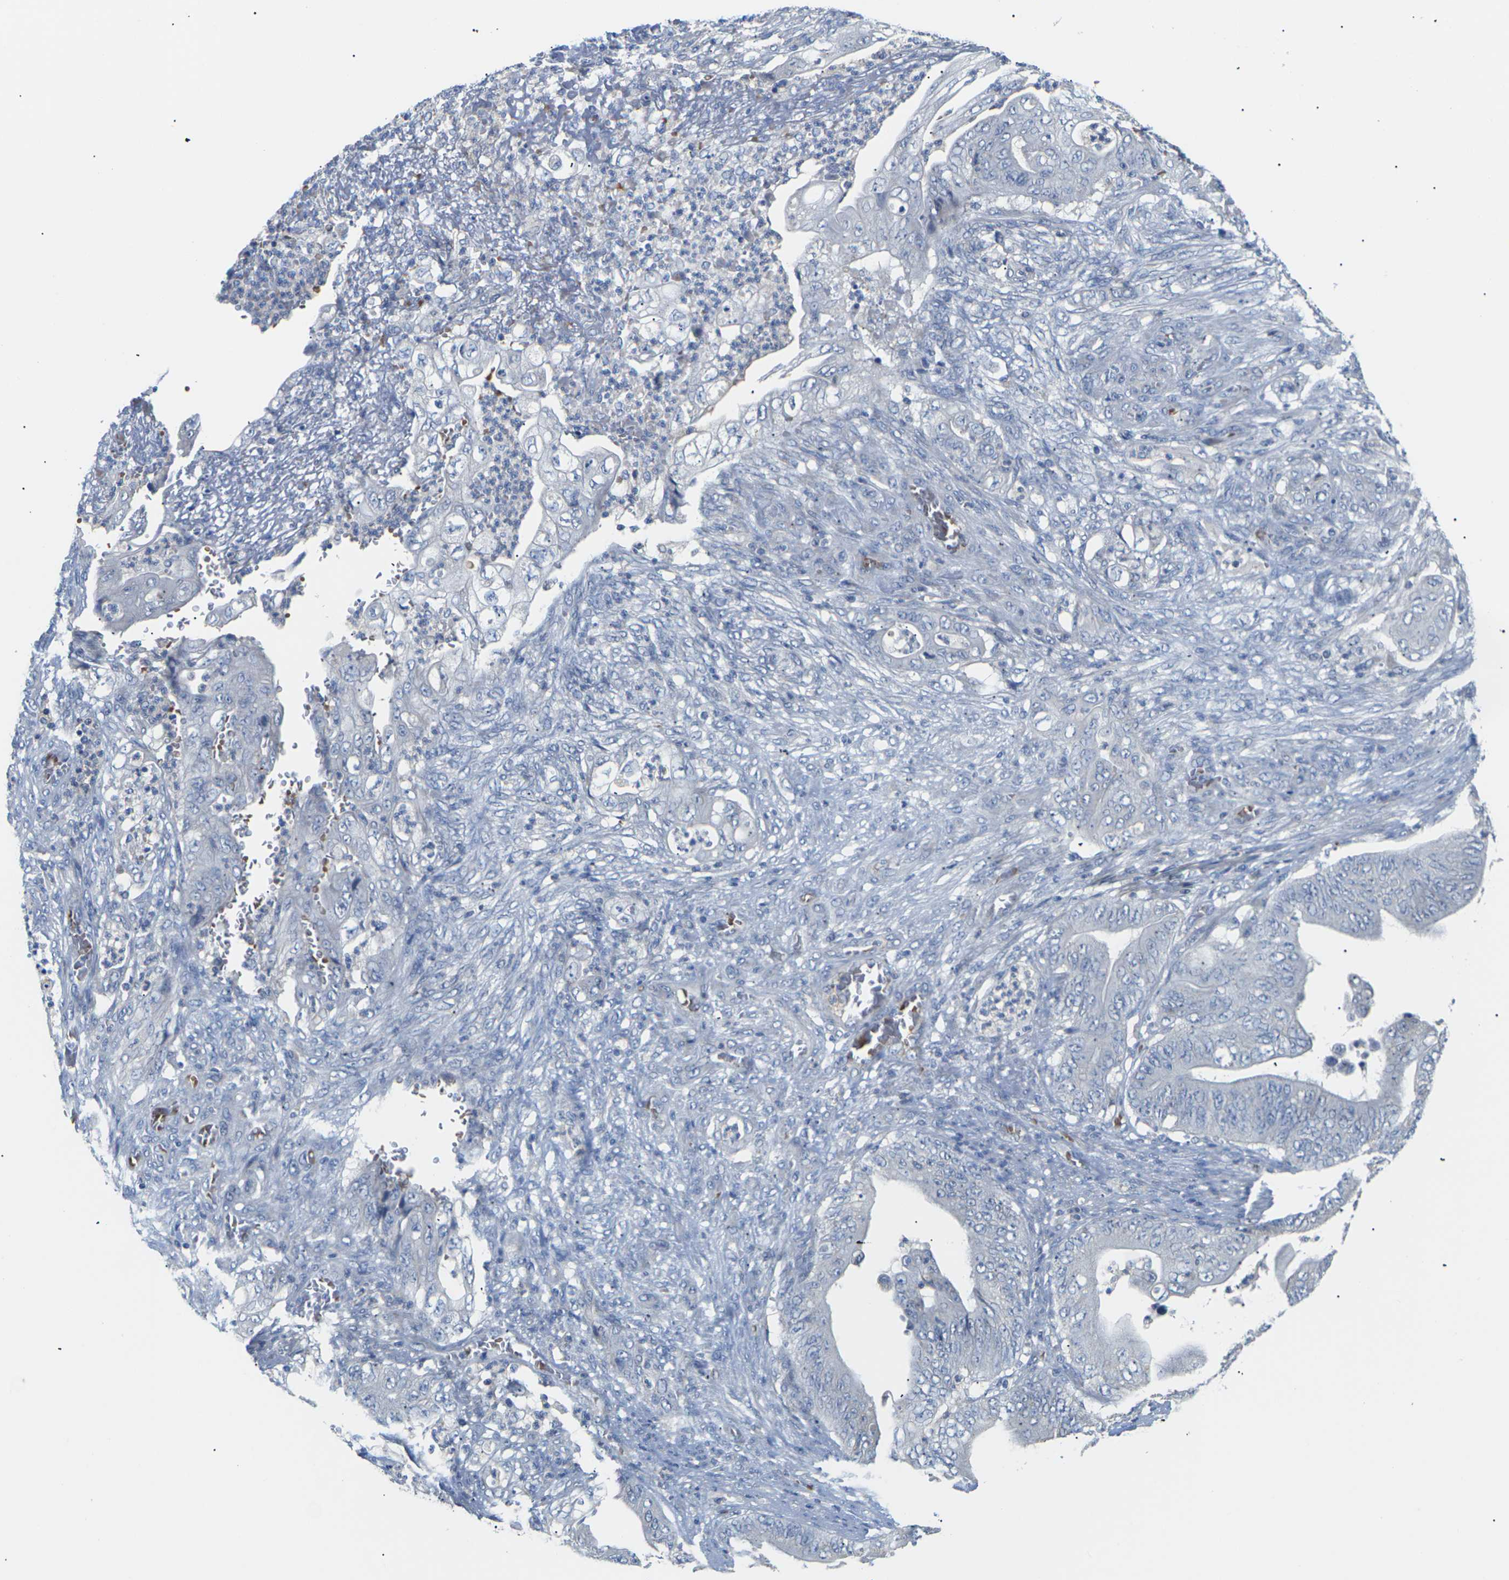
{"staining": {"intensity": "negative", "quantity": "none", "location": "none"}, "tissue": "stomach cancer", "cell_type": "Tumor cells", "image_type": "cancer", "snomed": [{"axis": "morphology", "description": "Adenocarcinoma, NOS"}, {"axis": "topography", "description": "Stomach"}], "caption": "Adenocarcinoma (stomach) was stained to show a protein in brown. There is no significant positivity in tumor cells.", "gene": "TMCO4", "patient": {"sex": "female", "age": 73}}